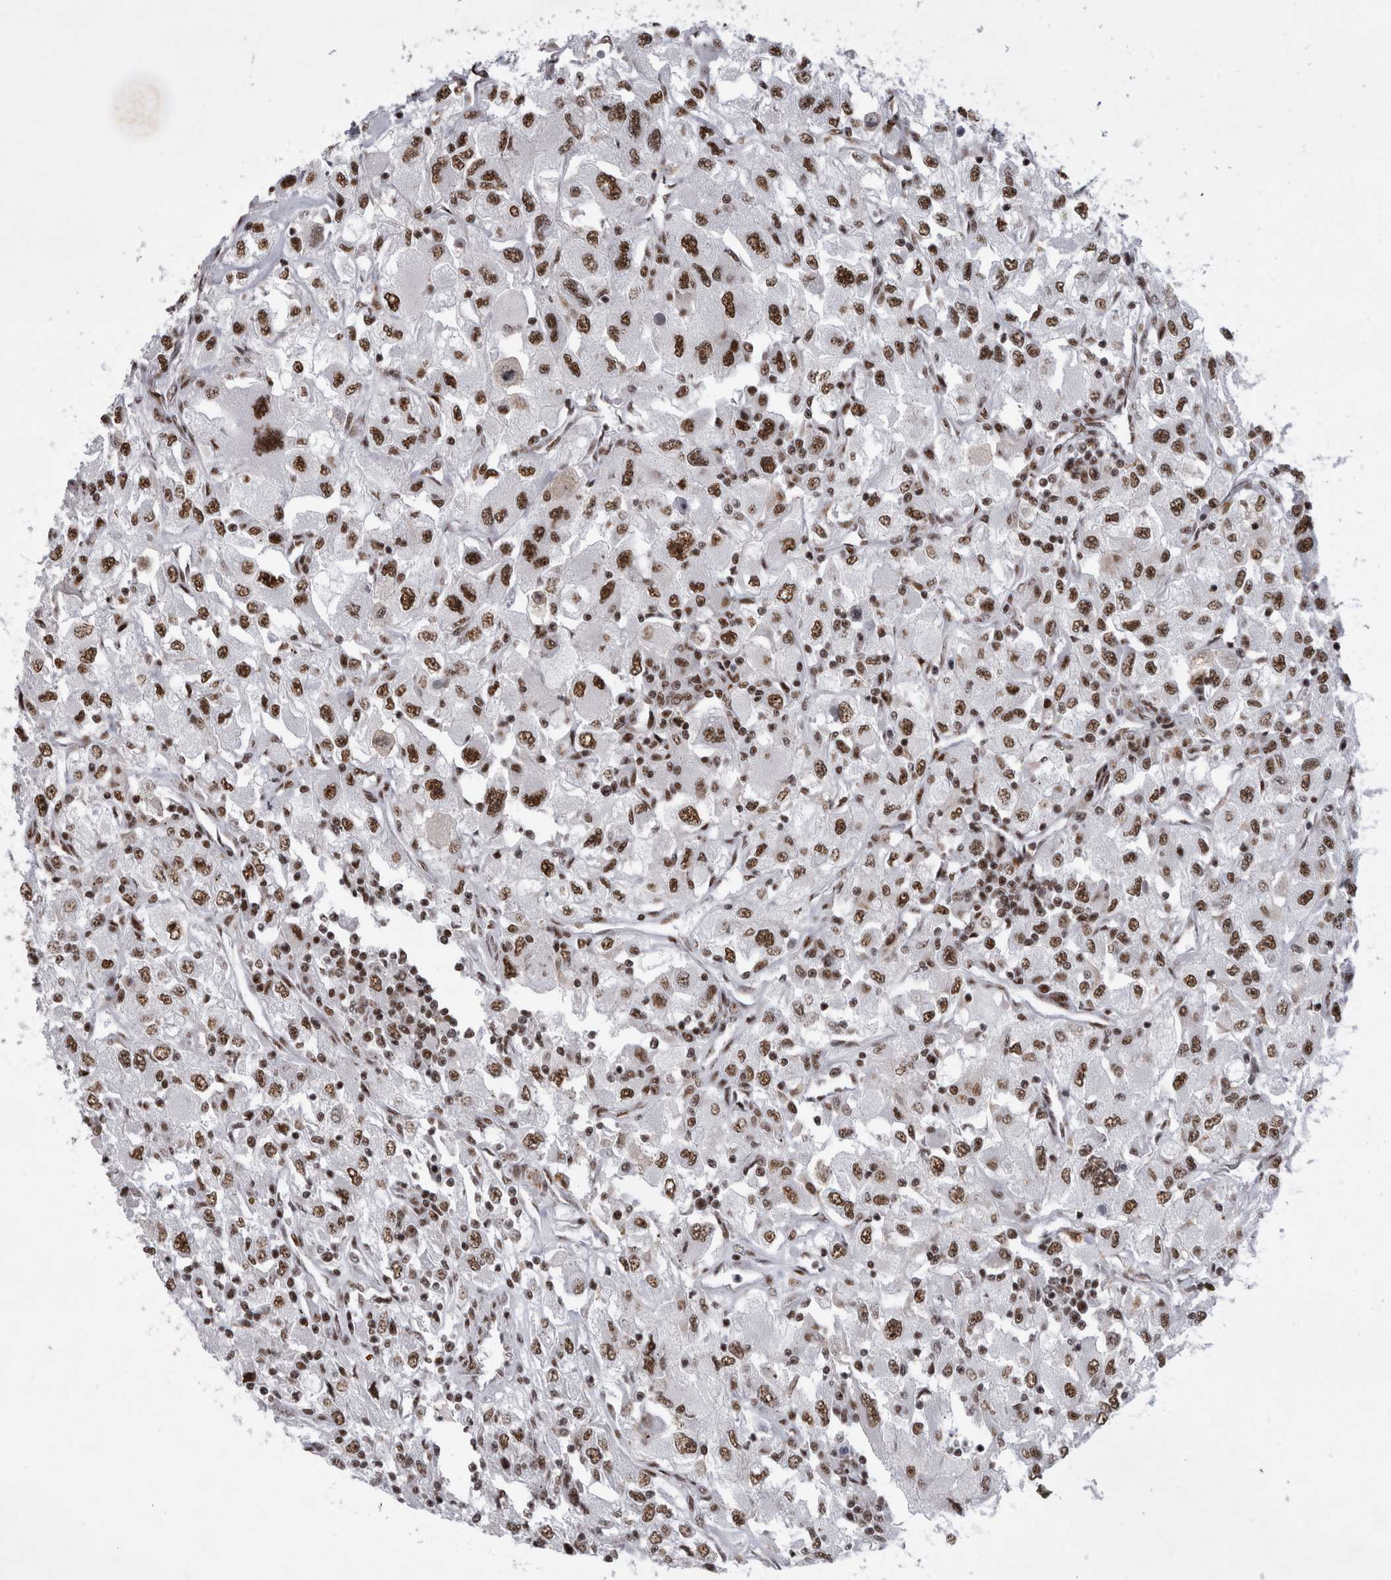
{"staining": {"intensity": "moderate", "quantity": ">75%", "location": "nuclear"}, "tissue": "renal cancer", "cell_type": "Tumor cells", "image_type": "cancer", "snomed": [{"axis": "morphology", "description": "Adenocarcinoma, NOS"}, {"axis": "topography", "description": "Kidney"}], "caption": "A high-resolution micrograph shows IHC staining of renal cancer (adenocarcinoma), which shows moderate nuclear staining in approximately >75% of tumor cells.", "gene": "CDK11A", "patient": {"sex": "female", "age": 52}}